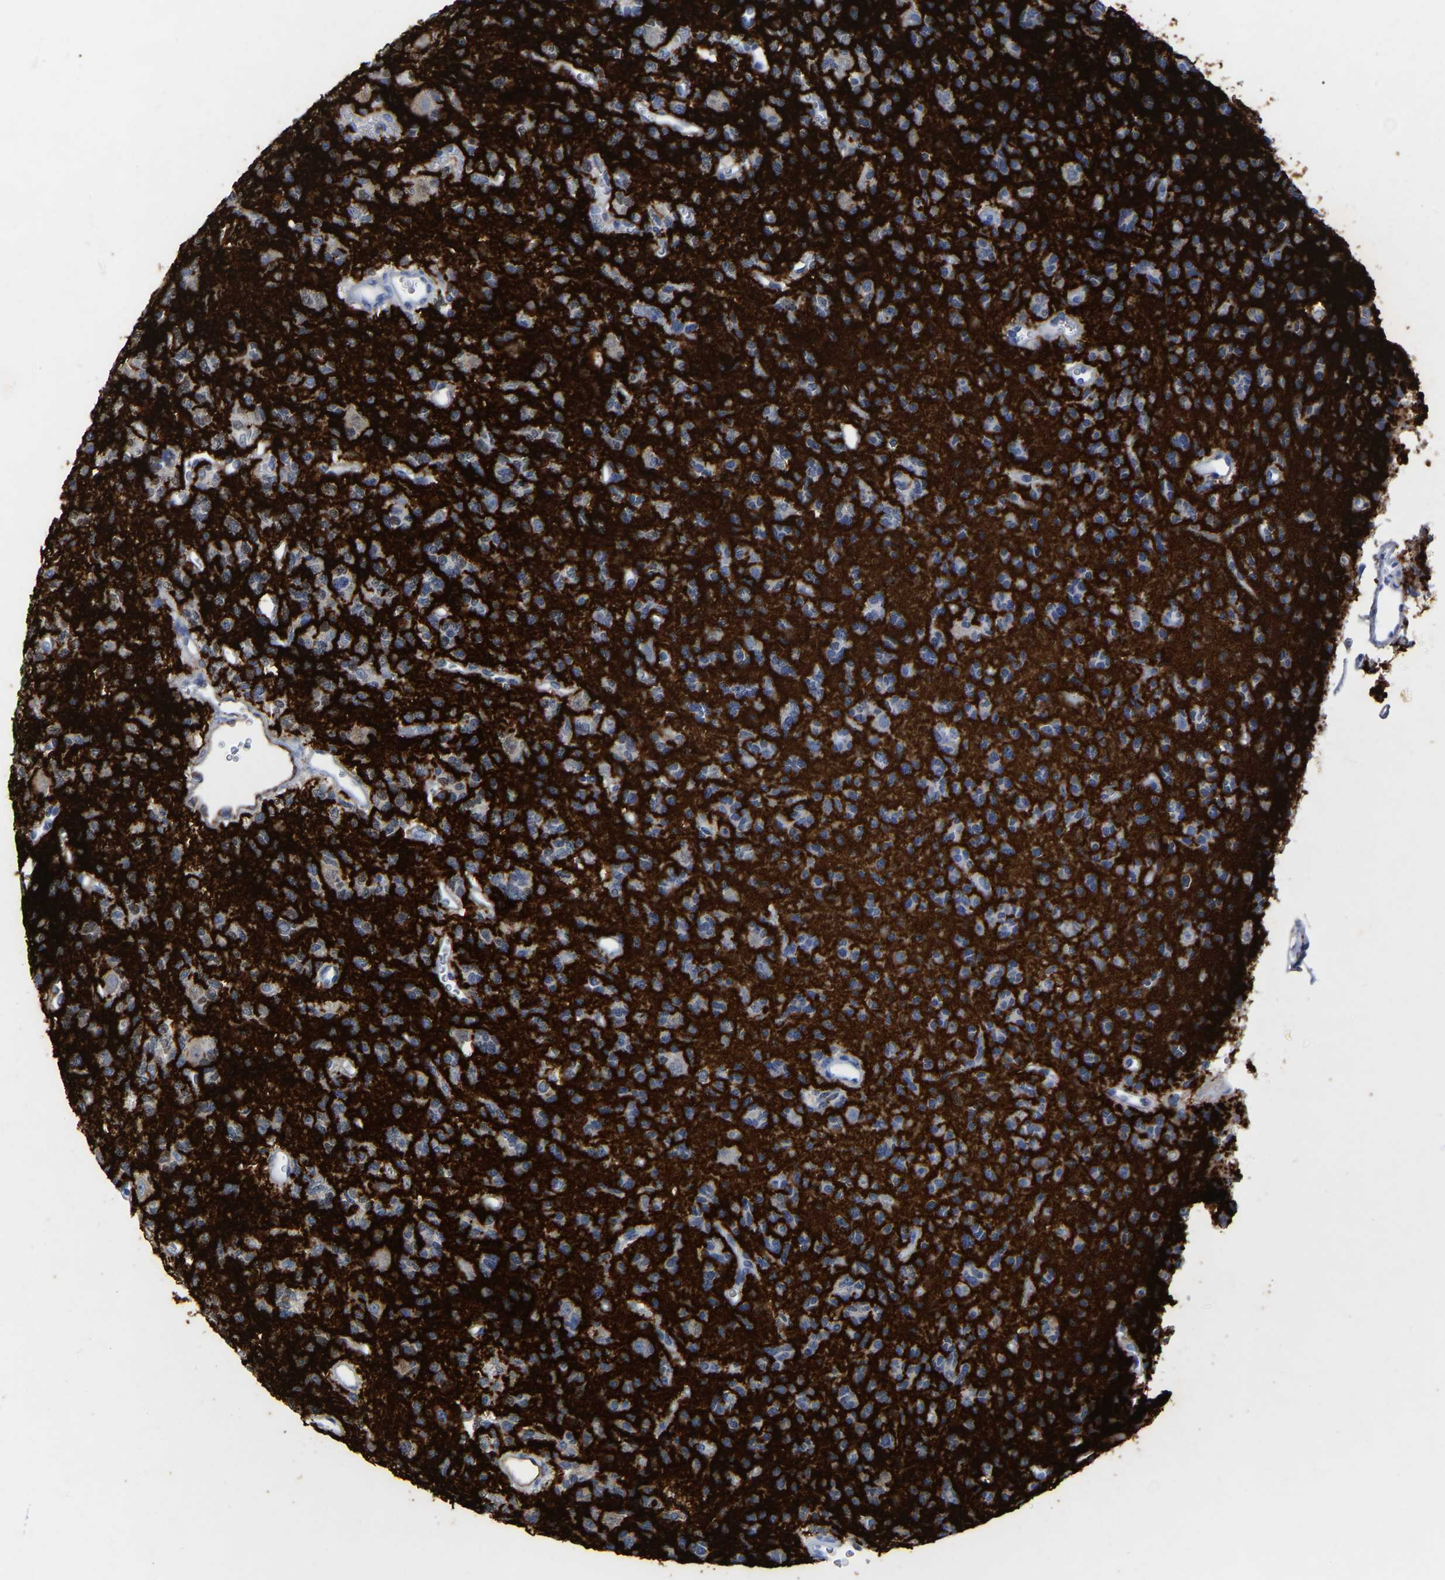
{"staining": {"intensity": "negative", "quantity": "none", "location": "none"}, "tissue": "glioma", "cell_type": "Tumor cells", "image_type": "cancer", "snomed": [{"axis": "morphology", "description": "Glioma, malignant, Low grade"}, {"axis": "topography", "description": "Brain"}], "caption": "This is an IHC micrograph of human malignant glioma (low-grade). There is no positivity in tumor cells.", "gene": "HAPLN1", "patient": {"sex": "male", "age": 38}}